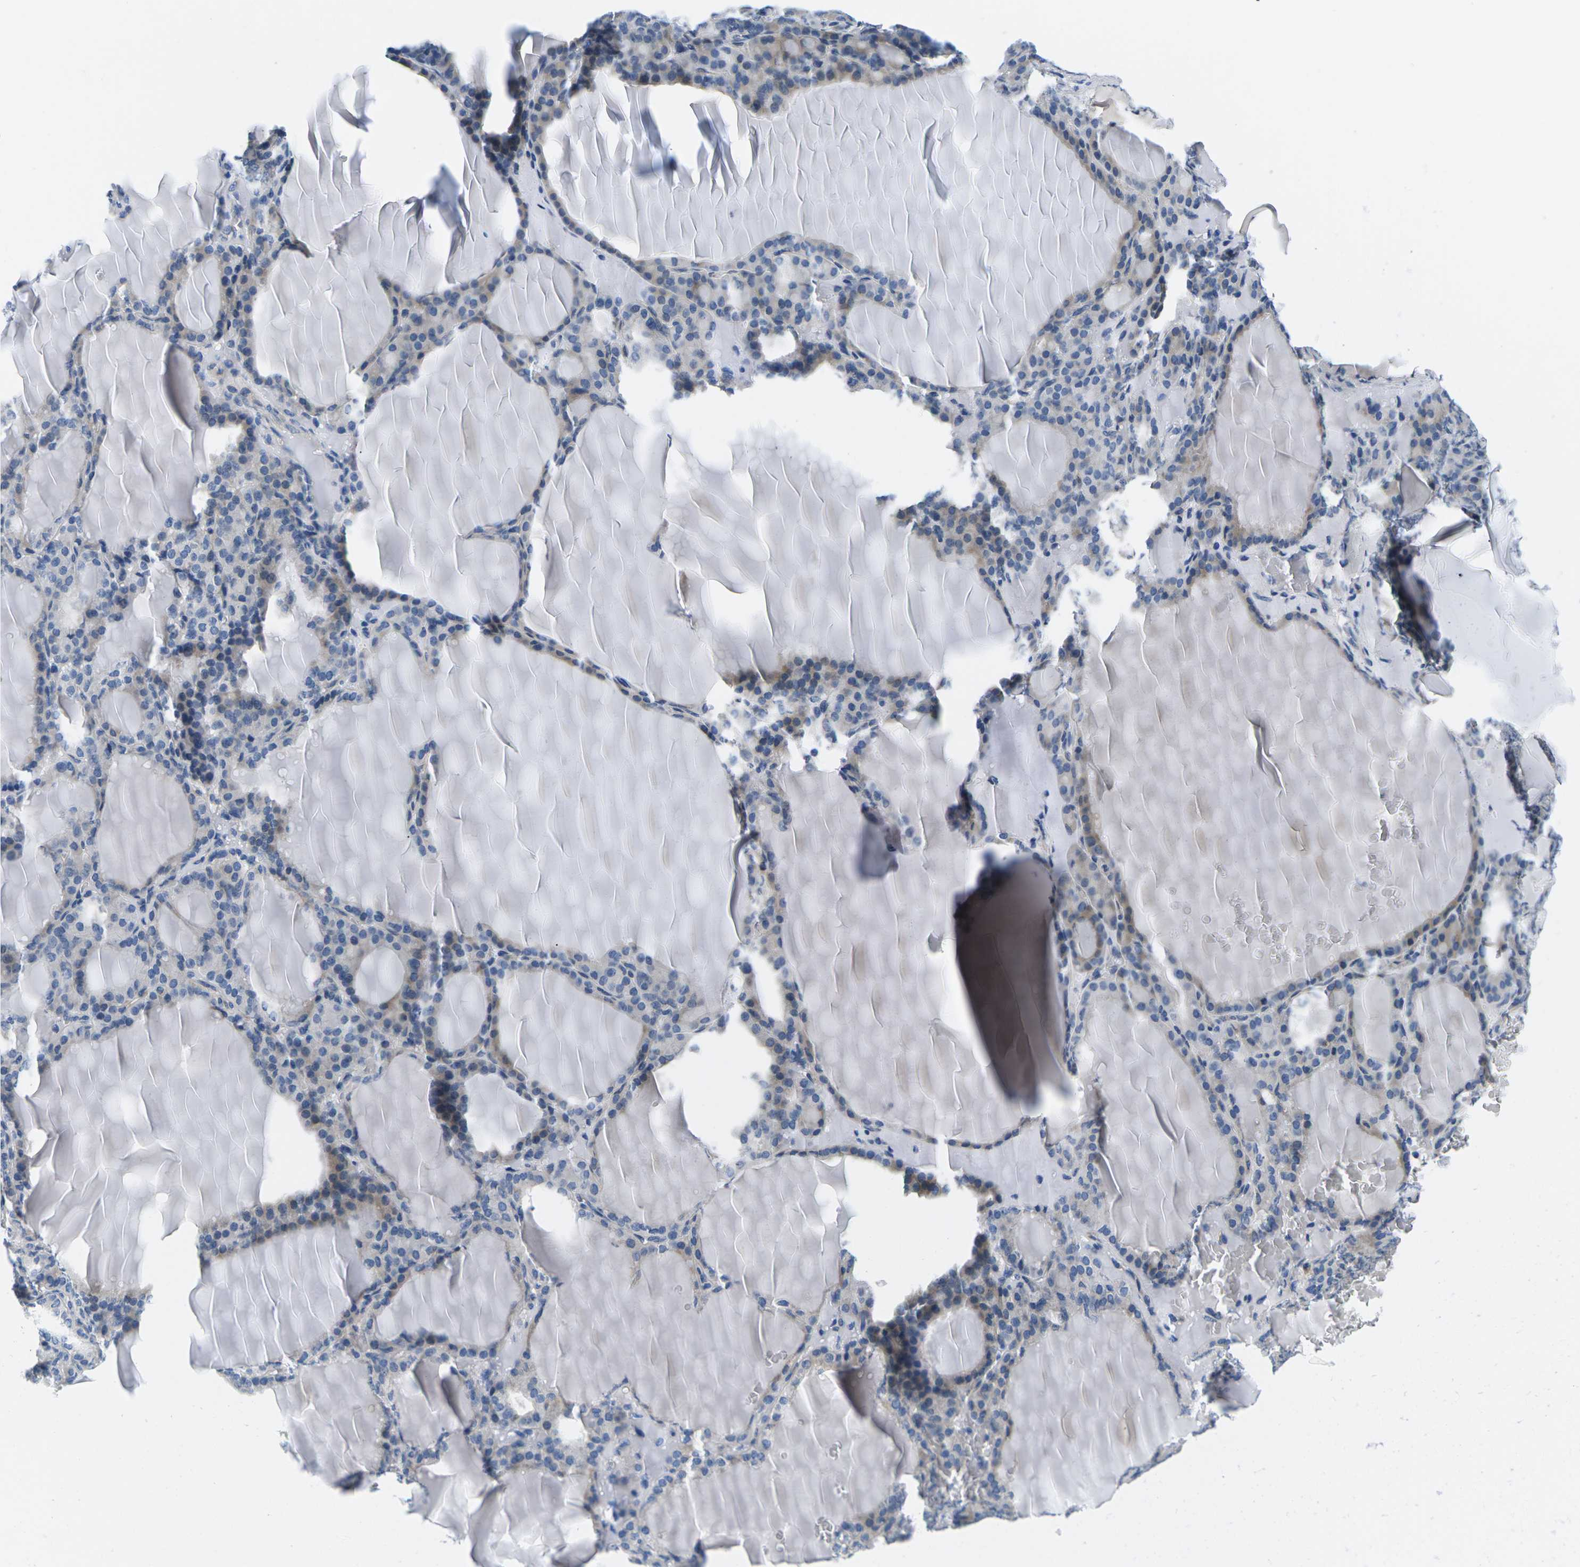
{"staining": {"intensity": "weak", "quantity": "<25%", "location": "cytoplasmic/membranous"}, "tissue": "thyroid gland", "cell_type": "Glandular cells", "image_type": "normal", "snomed": [{"axis": "morphology", "description": "Normal tissue, NOS"}, {"axis": "topography", "description": "Thyroid gland"}], "caption": "This histopathology image is of benign thyroid gland stained with immunohistochemistry to label a protein in brown with the nuclei are counter-stained blue. There is no positivity in glandular cells.", "gene": "TSPAN2", "patient": {"sex": "female", "age": 28}}